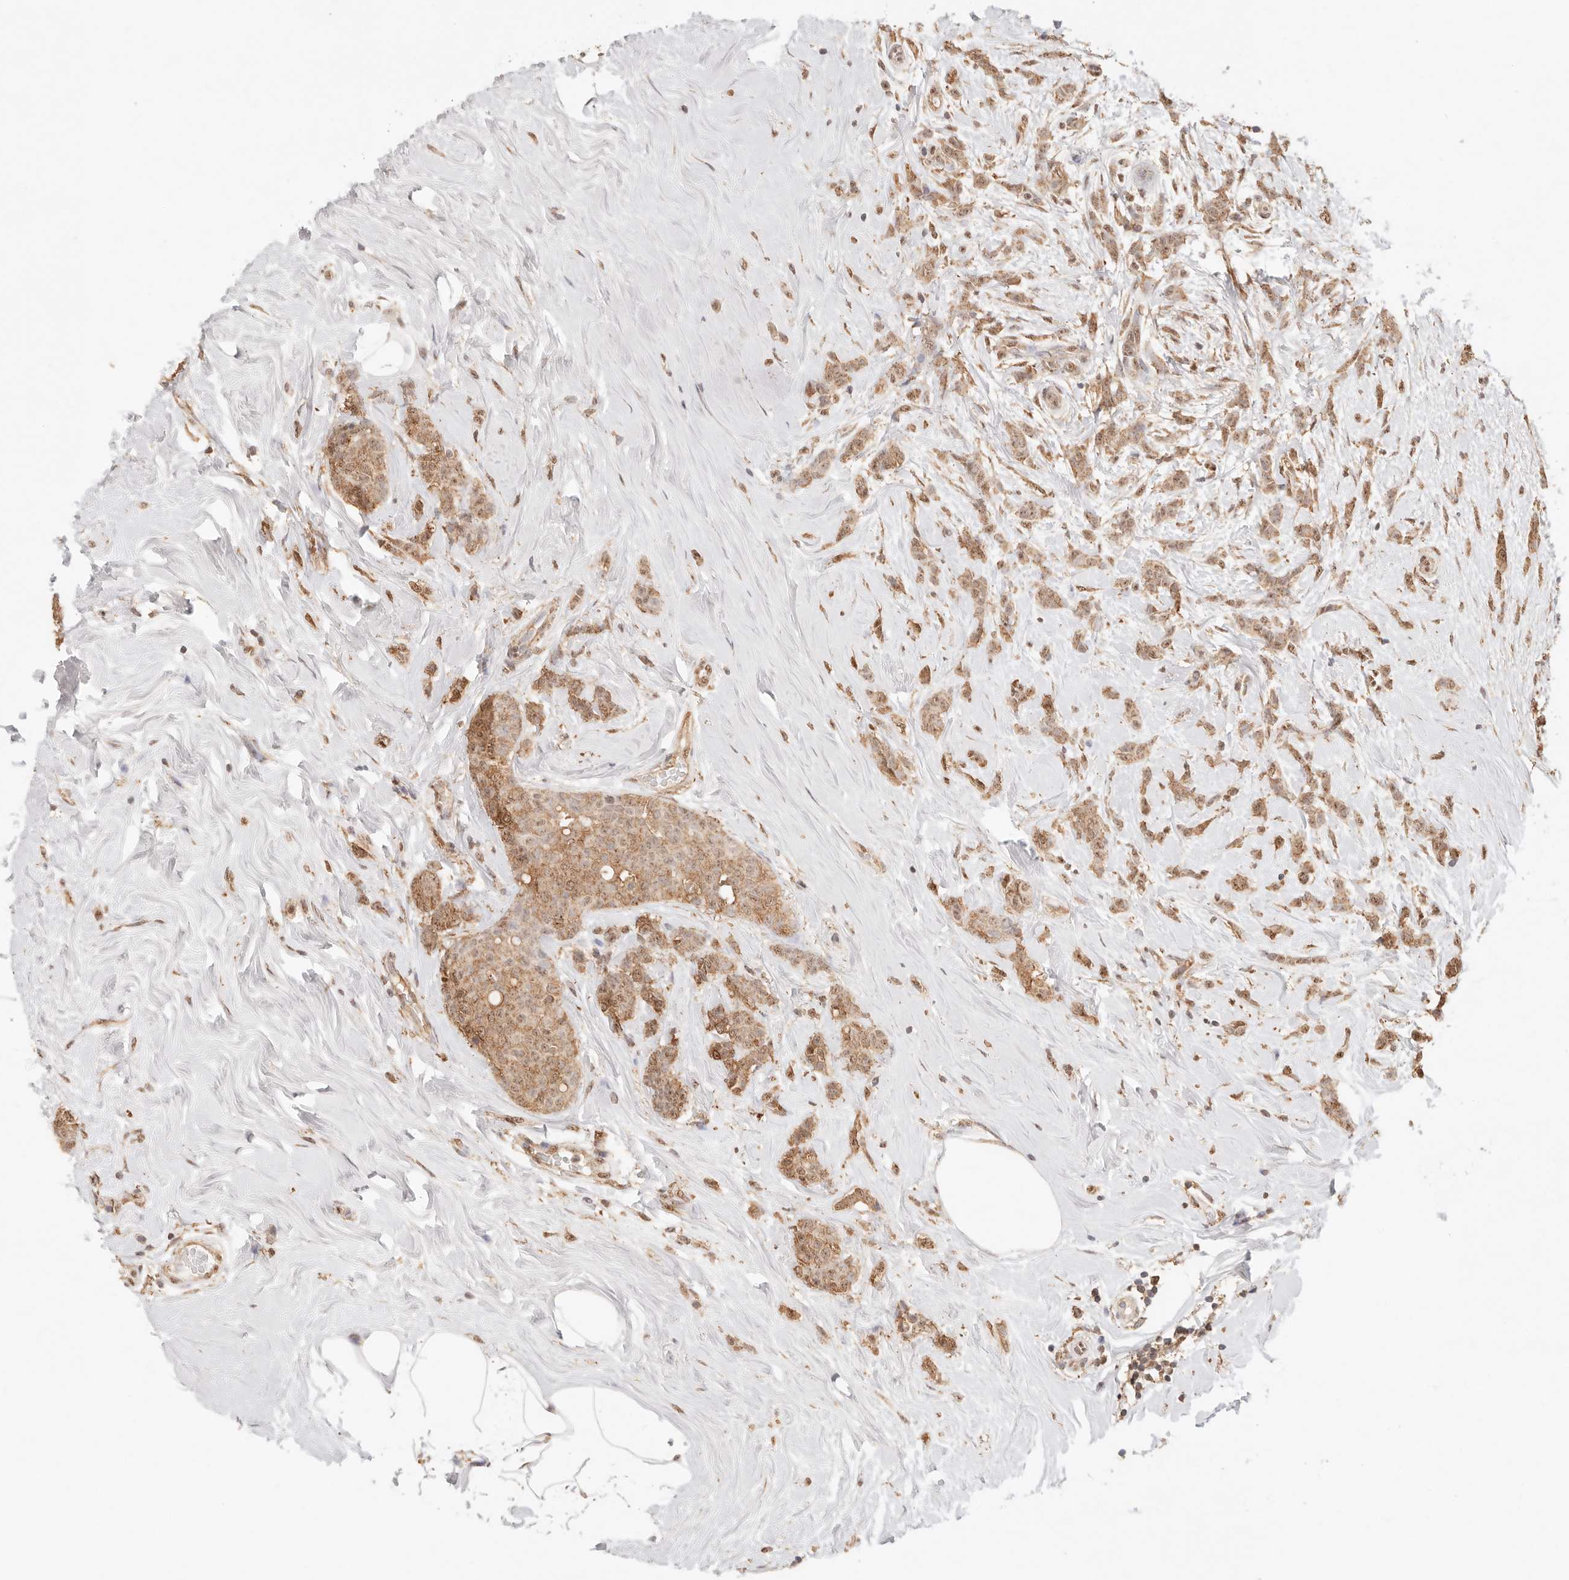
{"staining": {"intensity": "moderate", "quantity": ">75%", "location": "cytoplasmic/membranous,nuclear"}, "tissue": "breast cancer", "cell_type": "Tumor cells", "image_type": "cancer", "snomed": [{"axis": "morphology", "description": "Lobular carcinoma, in situ"}, {"axis": "morphology", "description": "Lobular carcinoma"}, {"axis": "topography", "description": "Breast"}], "caption": "This is a photomicrograph of immunohistochemistry (IHC) staining of breast cancer, which shows moderate expression in the cytoplasmic/membranous and nuclear of tumor cells.", "gene": "IL1R2", "patient": {"sex": "female", "age": 41}}